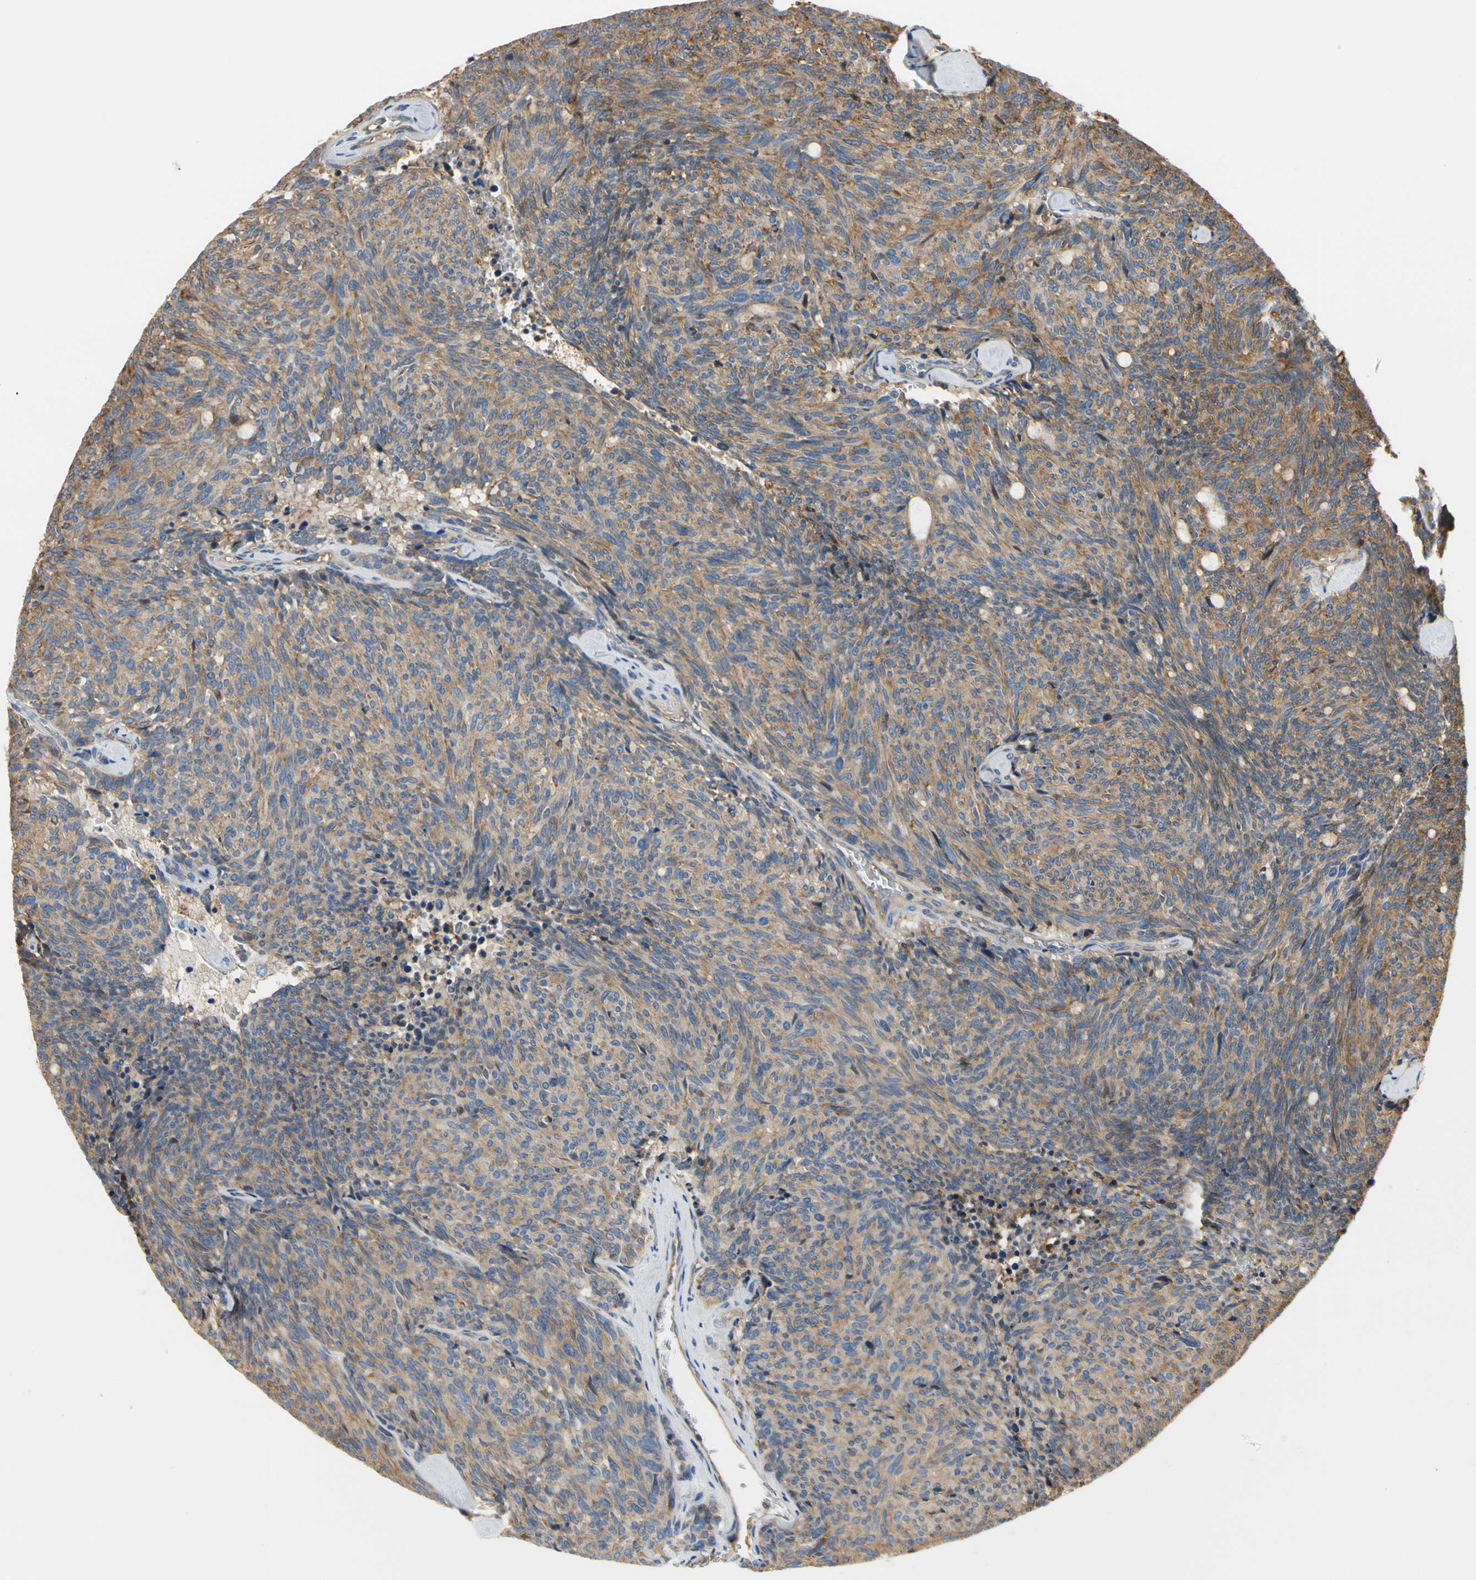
{"staining": {"intensity": "moderate", "quantity": ">75%", "location": "cytoplasmic/membranous"}, "tissue": "carcinoid", "cell_type": "Tumor cells", "image_type": "cancer", "snomed": [{"axis": "morphology", "description": "Carcinoid, malignant, NOS"}, {"axis": "topography", "description": "Pancreas"}], "caption": "Approximately >75% of tumor cells in human carcinoid exhibit moderate cytoplasmic/membranous protein staining as visualized by brown immunohistochemical staining.", "gene": "IL1RL1", "patient": {"sex": "female", "age": 54}}